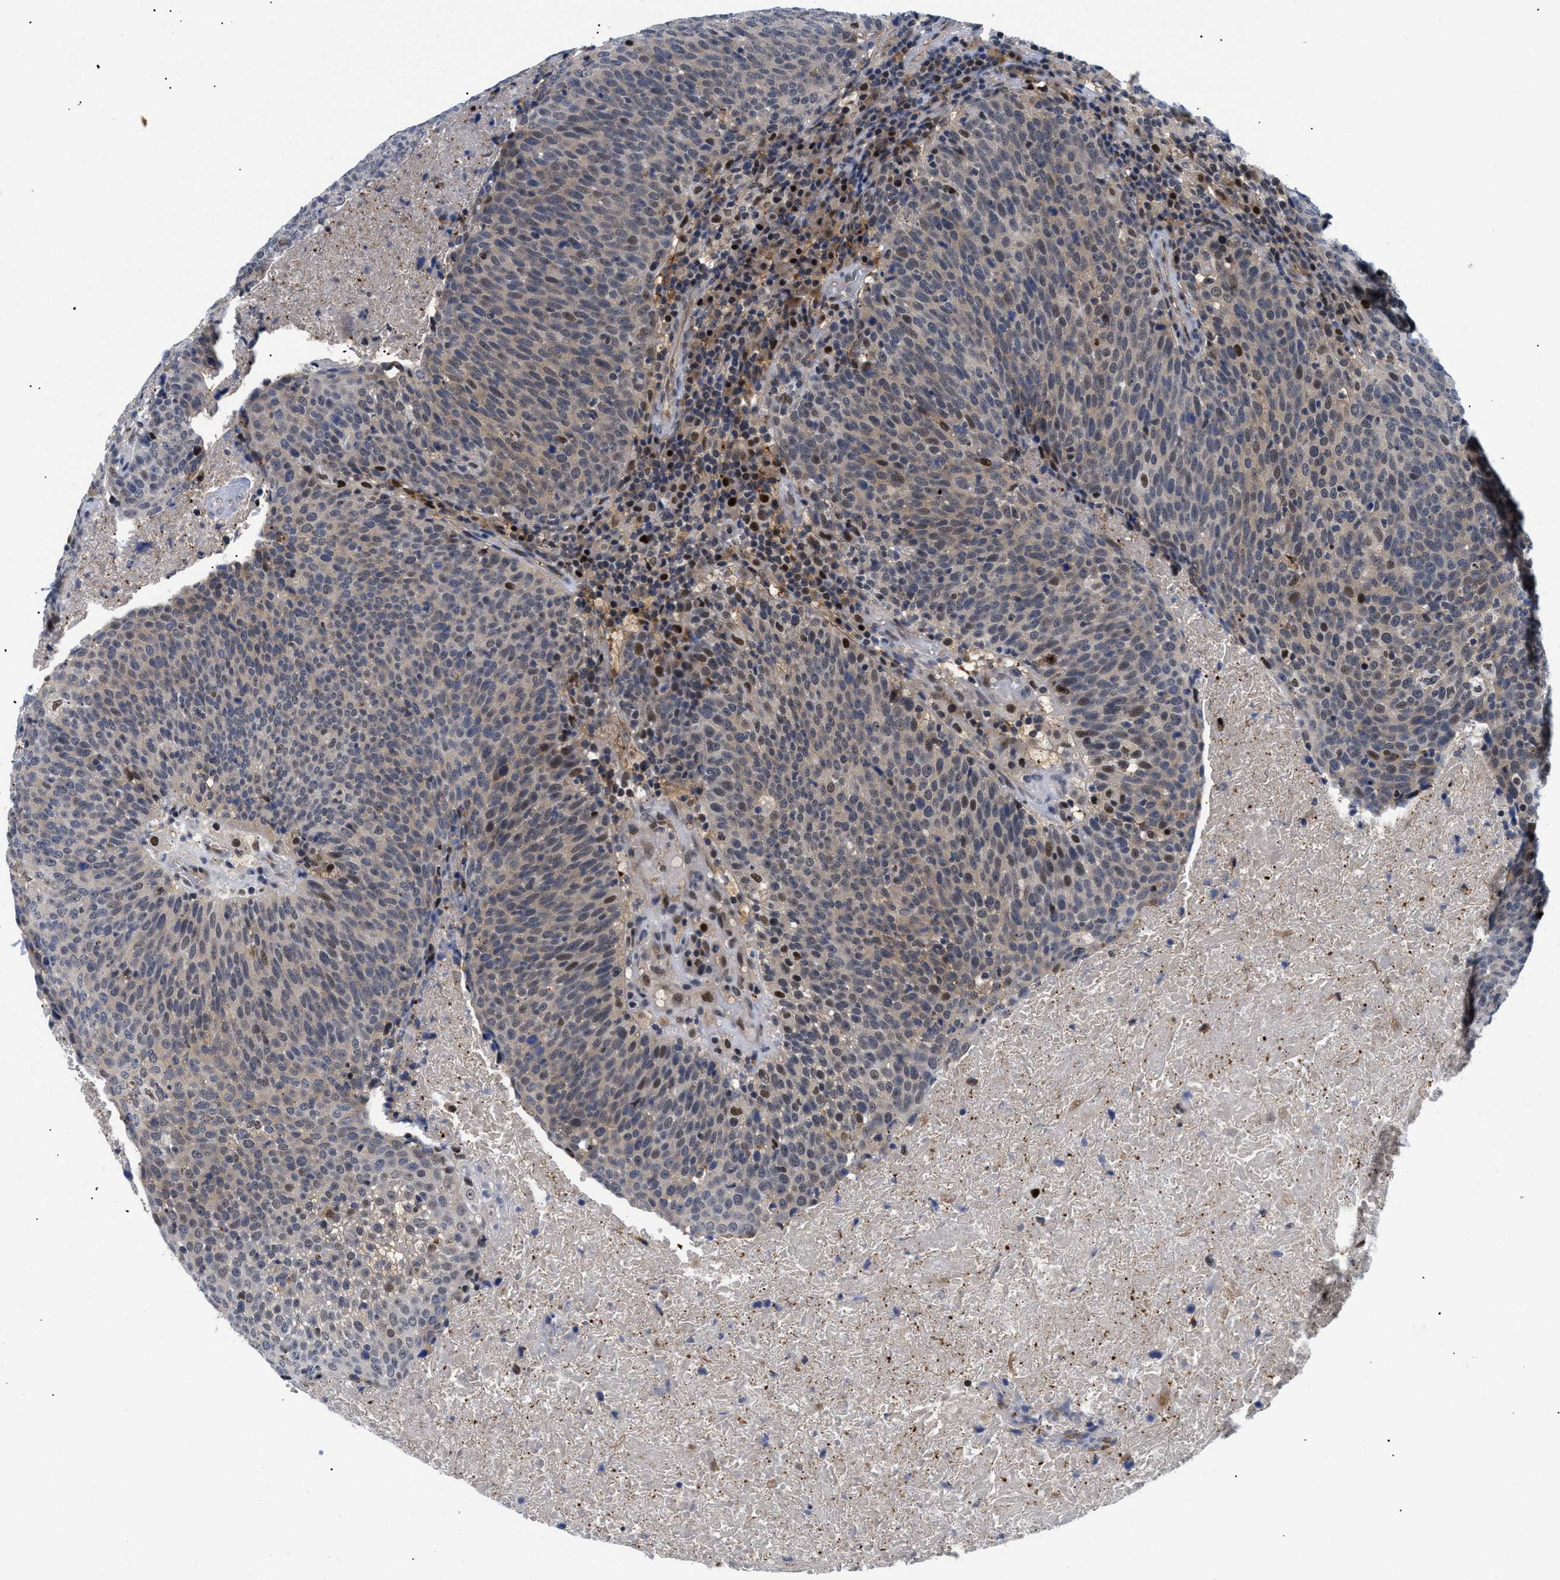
{"staining": {"intensity": "moderate", "quantity": "<25%", "location": "nuclear"}, "tissue": "head and neck cancer", "cell_type": "Tumor cells", "image_type": "cancer", "snomed": [{"axis": "morphology", "description": "Squamous cell carcinoma, NOS"}, {"axis": "morphology", "description": "Squamous cell carcinoma, metastatic, NOS"}, {"axis": "topography", "description": "Lymph node"}, {"axis": "topography", "description": "Head-Neck"}], "caption": "Immunohistochemical staining of head and neck squamous cell carcinoma demonstrates low levels of moderate nuclear protein expression in approximately <25% of tumor cells.", "gene": "SLC29A2", "patient": {"sex": "male", "age": 62}}